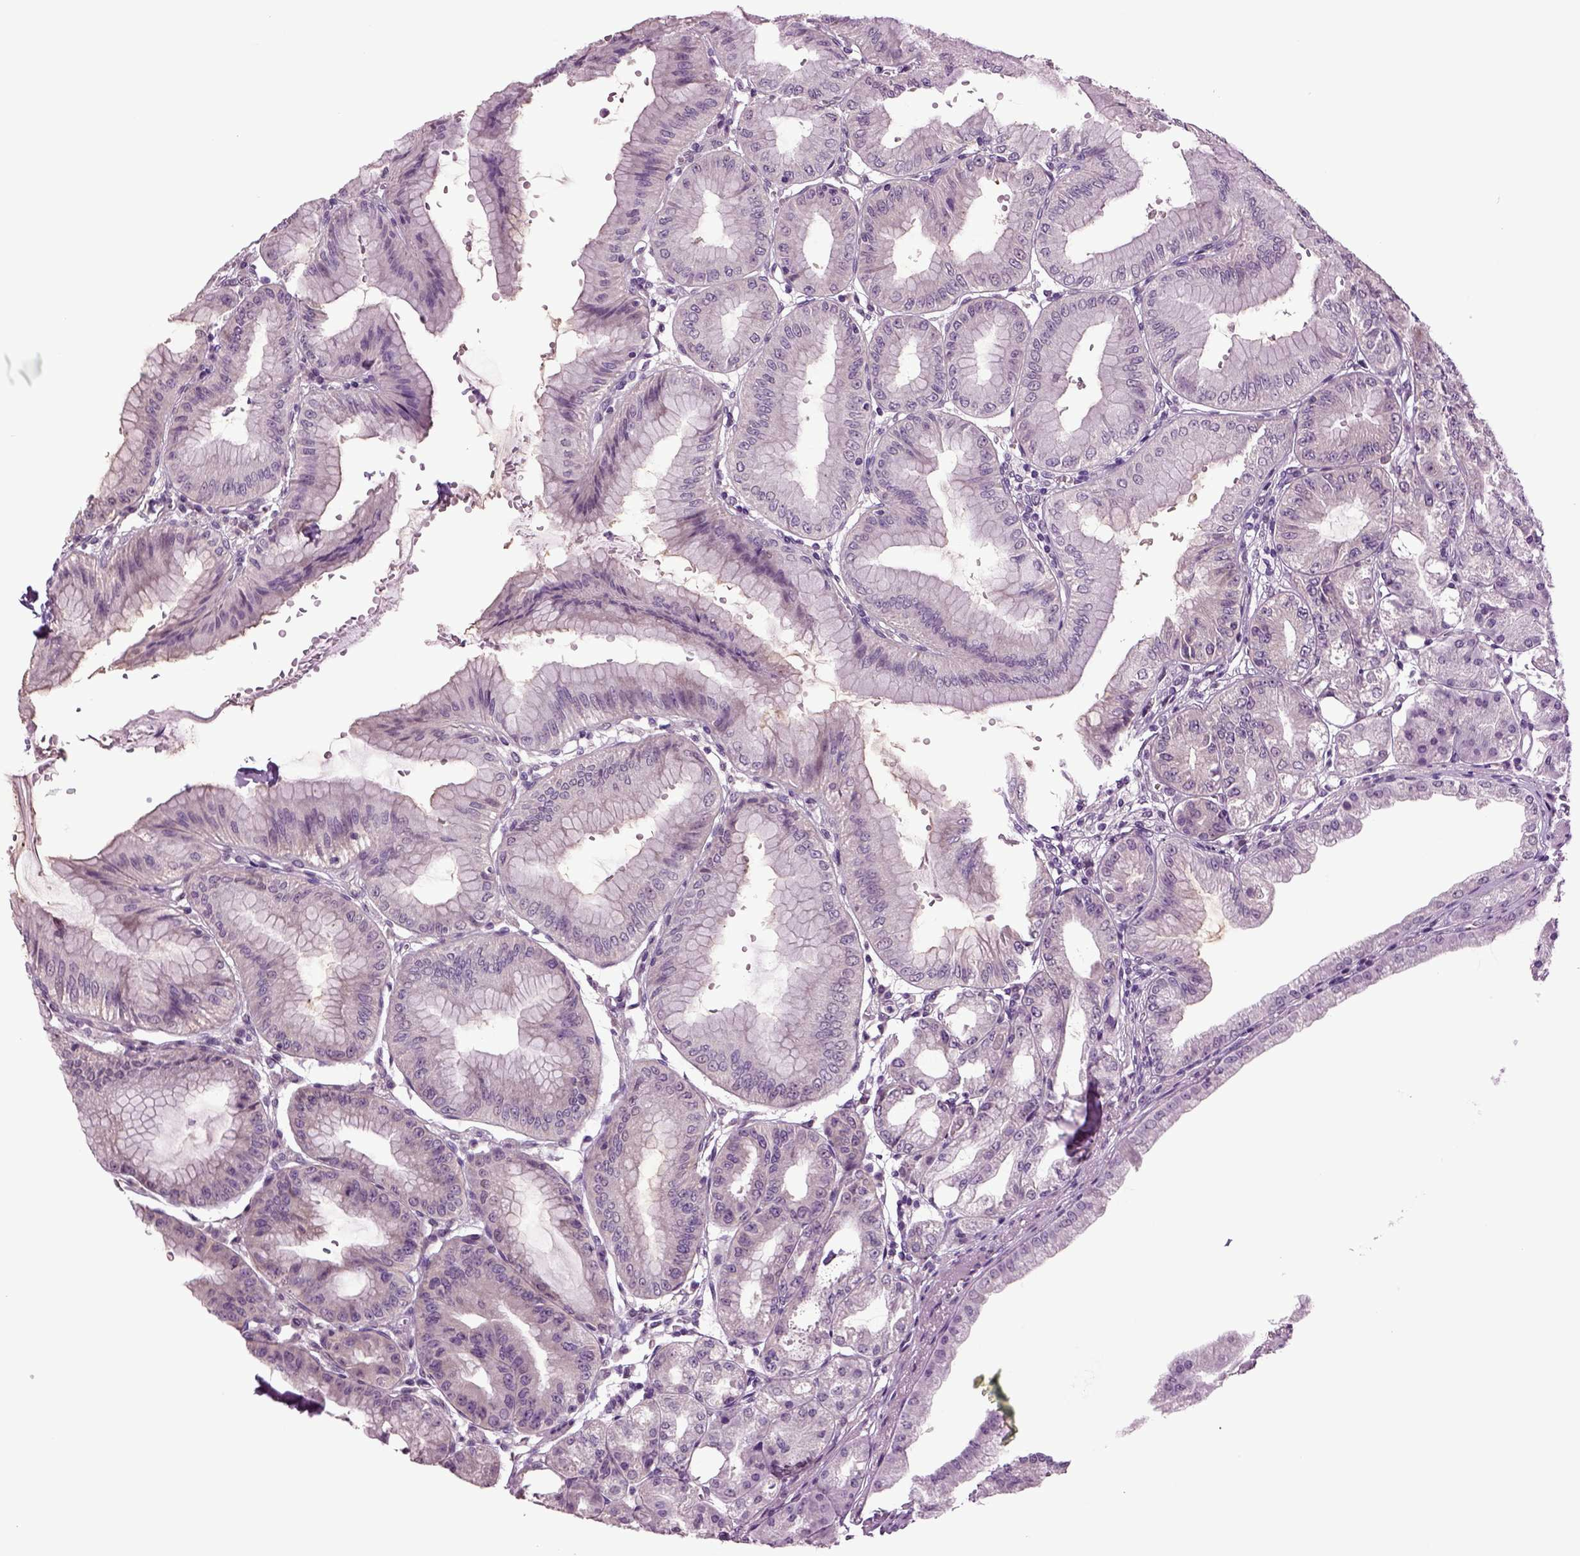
{"staining": {"intensity": "negative", "quantity": "none", "location": "none"}, "tissue": "stomach", "cell_type": "Glandular cells", "image_type": "normal", "snomed": [{"axis": "morphology", "description": "Normal tissue, NOS"}, {"axis": "topography", "description": "Stomach"}], "caption": "This is an IHC histopathology image of benign human stomach. There is no positivity in glandular cells.", "gene": "PLCH2", "patient": {"sex": "male", "age": 71}}